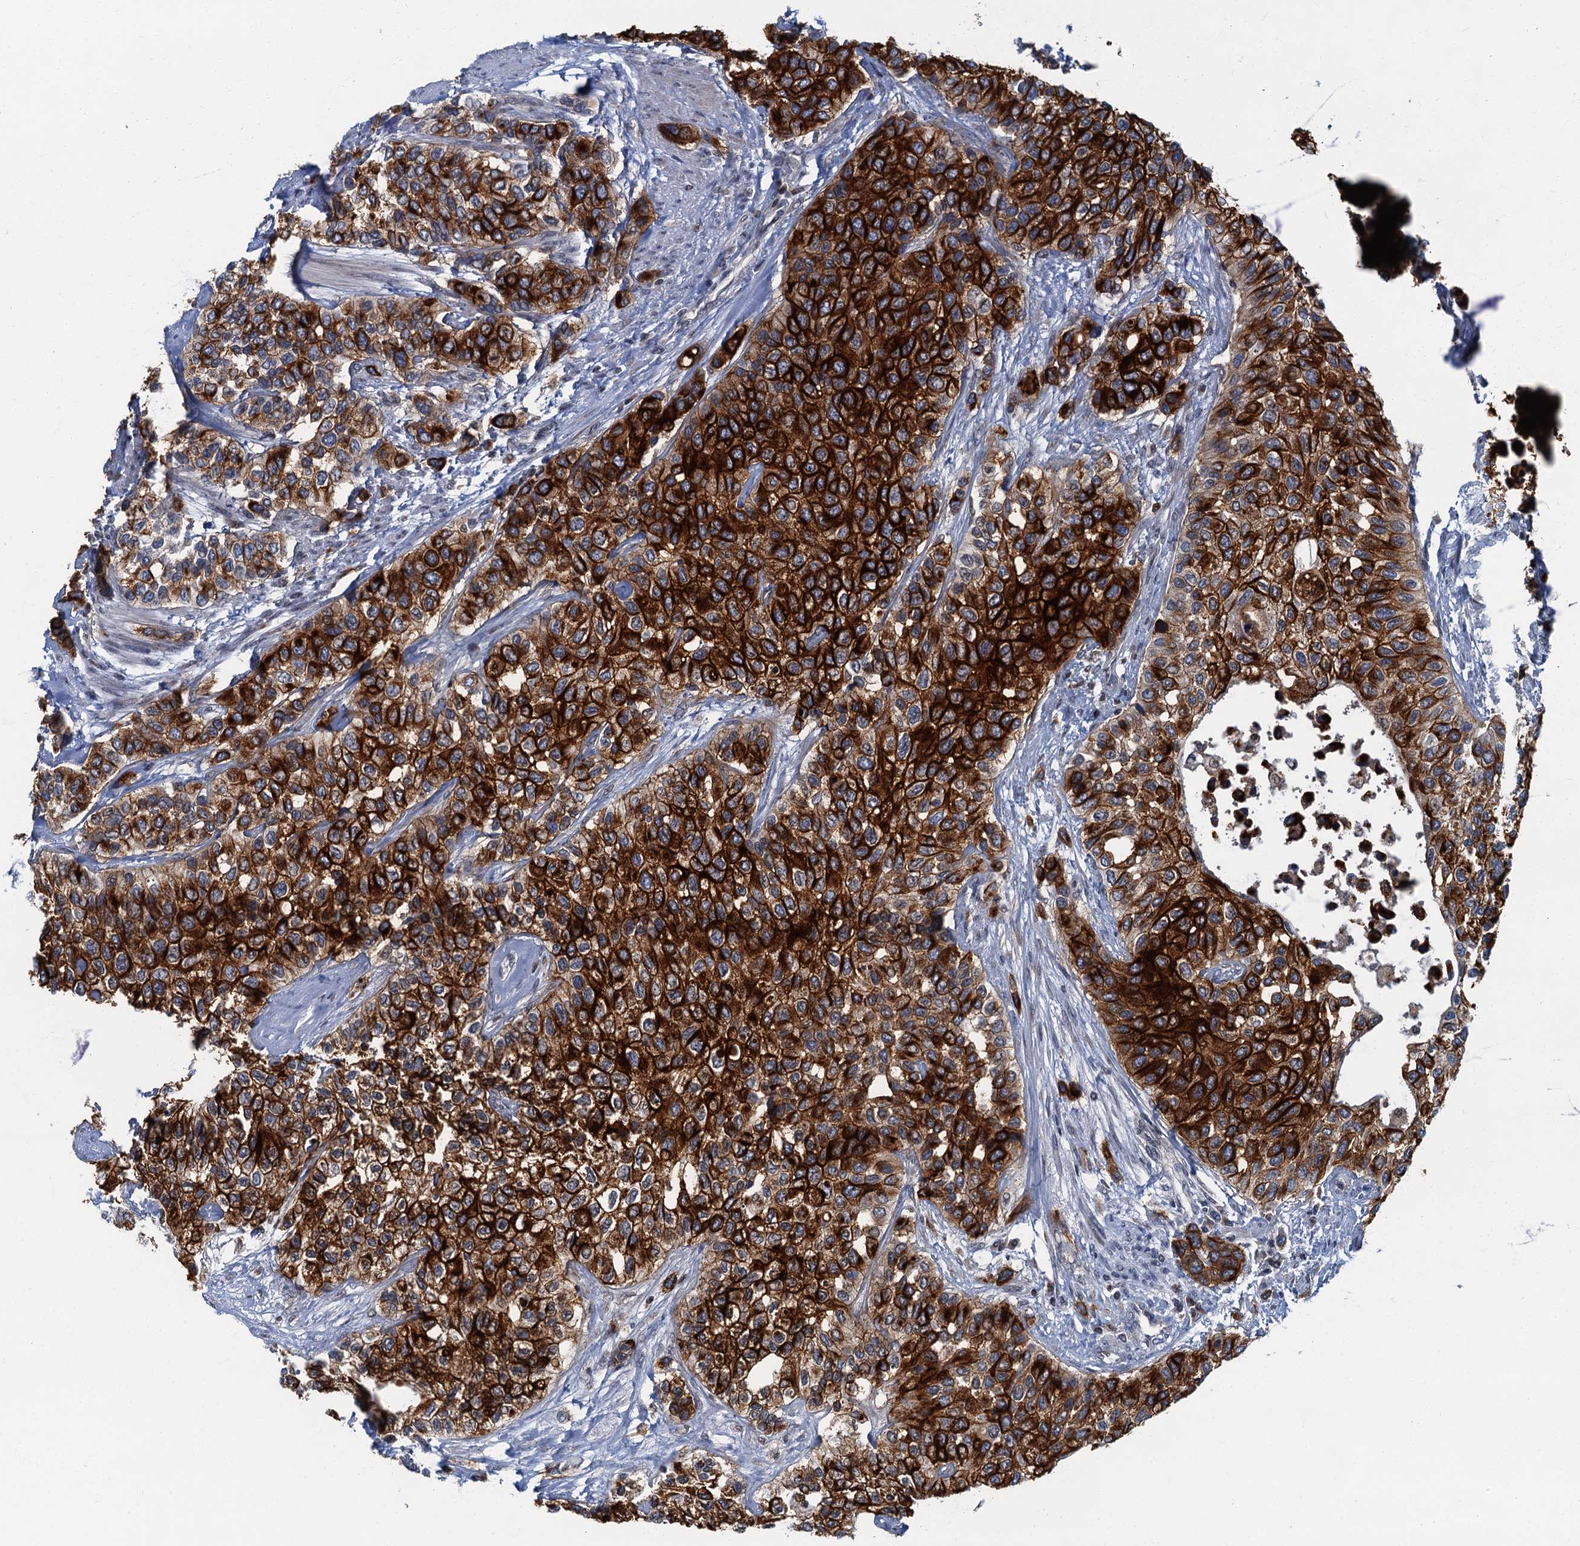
{"staining": {"intensity": "strong", "quantity": ">75%", "location": "cytoplasmic/membranous"}, "tissue": "urothelial cancer", "cell_type": "Tumor cells", "image_type": "cancer", "snomed": [{"axis": "morphology", "description": "Normal tissue, NOS"}, {"axis": "morphology", "description": "Urothelial carcinoma, High grade"}, {"axis": "topography", "description": "Vascular tissue"}, {"axis": "topography", "description": "Urinary bladder"}], "caption": "Protein analysis of urothelial carcinoma (high-grade) tissue reveals strong cytoplasmic/membranous staining in about >75% of tumor cells.", "gene": "LYPD3", "patient": {"sex": "female", "age": 56}}